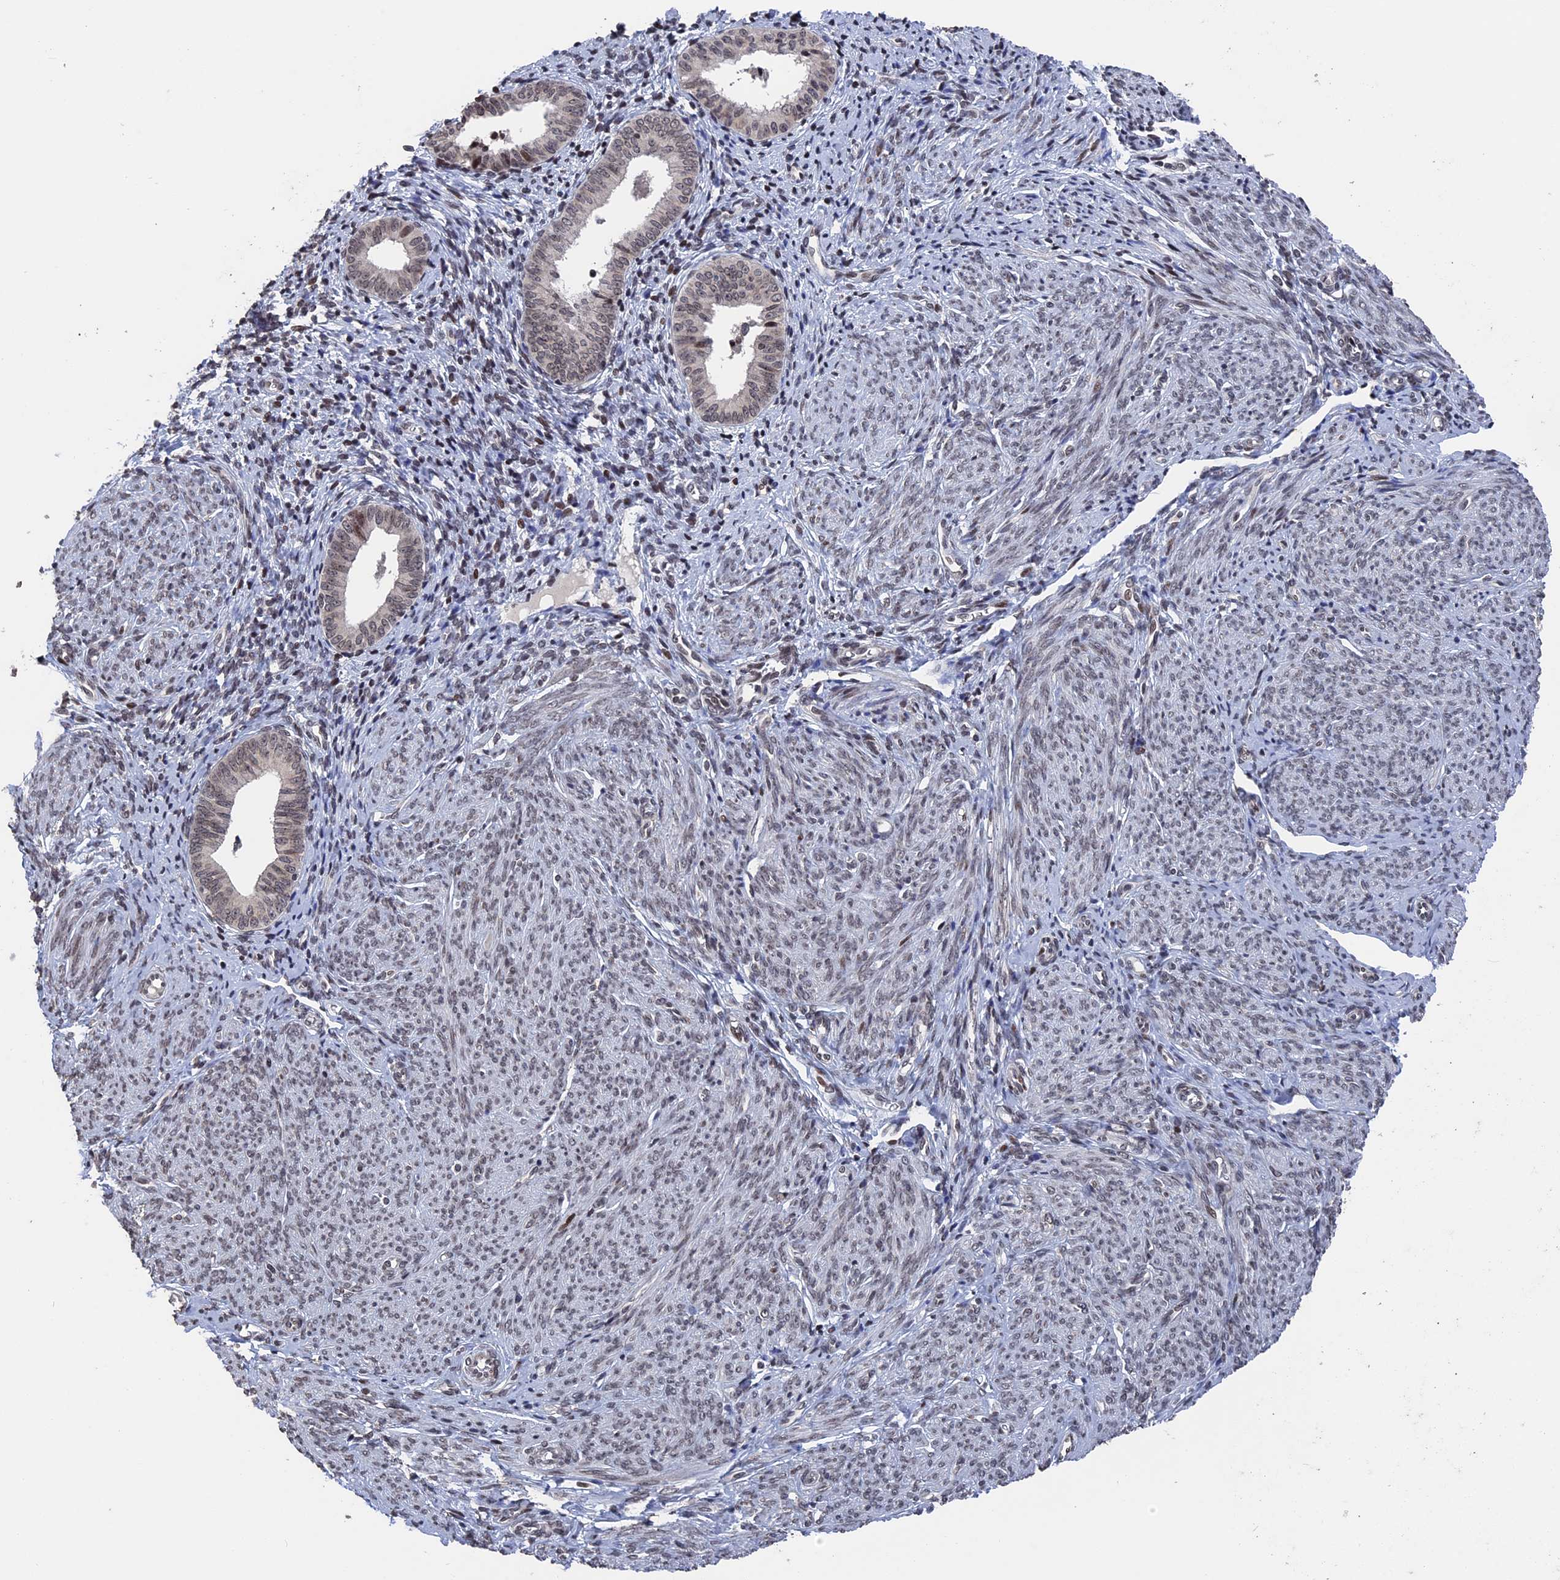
{"staining": {"intensity": "weak", "quantity": "25%-75%", "location": "nuclear"}, "tissue": "endometrial cancer", "cell_type": "Tumor cells", "image_type": "cancer", "snomed": [{"axis": "morphology", "description": "Adenocarcinoma, NOS"}, {"axis": "topography", "description": "Endometrium"}], "caption": "Tumor cells reveal low levels of weak nuclear expression in approximately 25%-75% of cells in endometrial adenocarcinoma.", "gene": "NR2C2AP", "patient": {"sex": "female", "age": 79}}